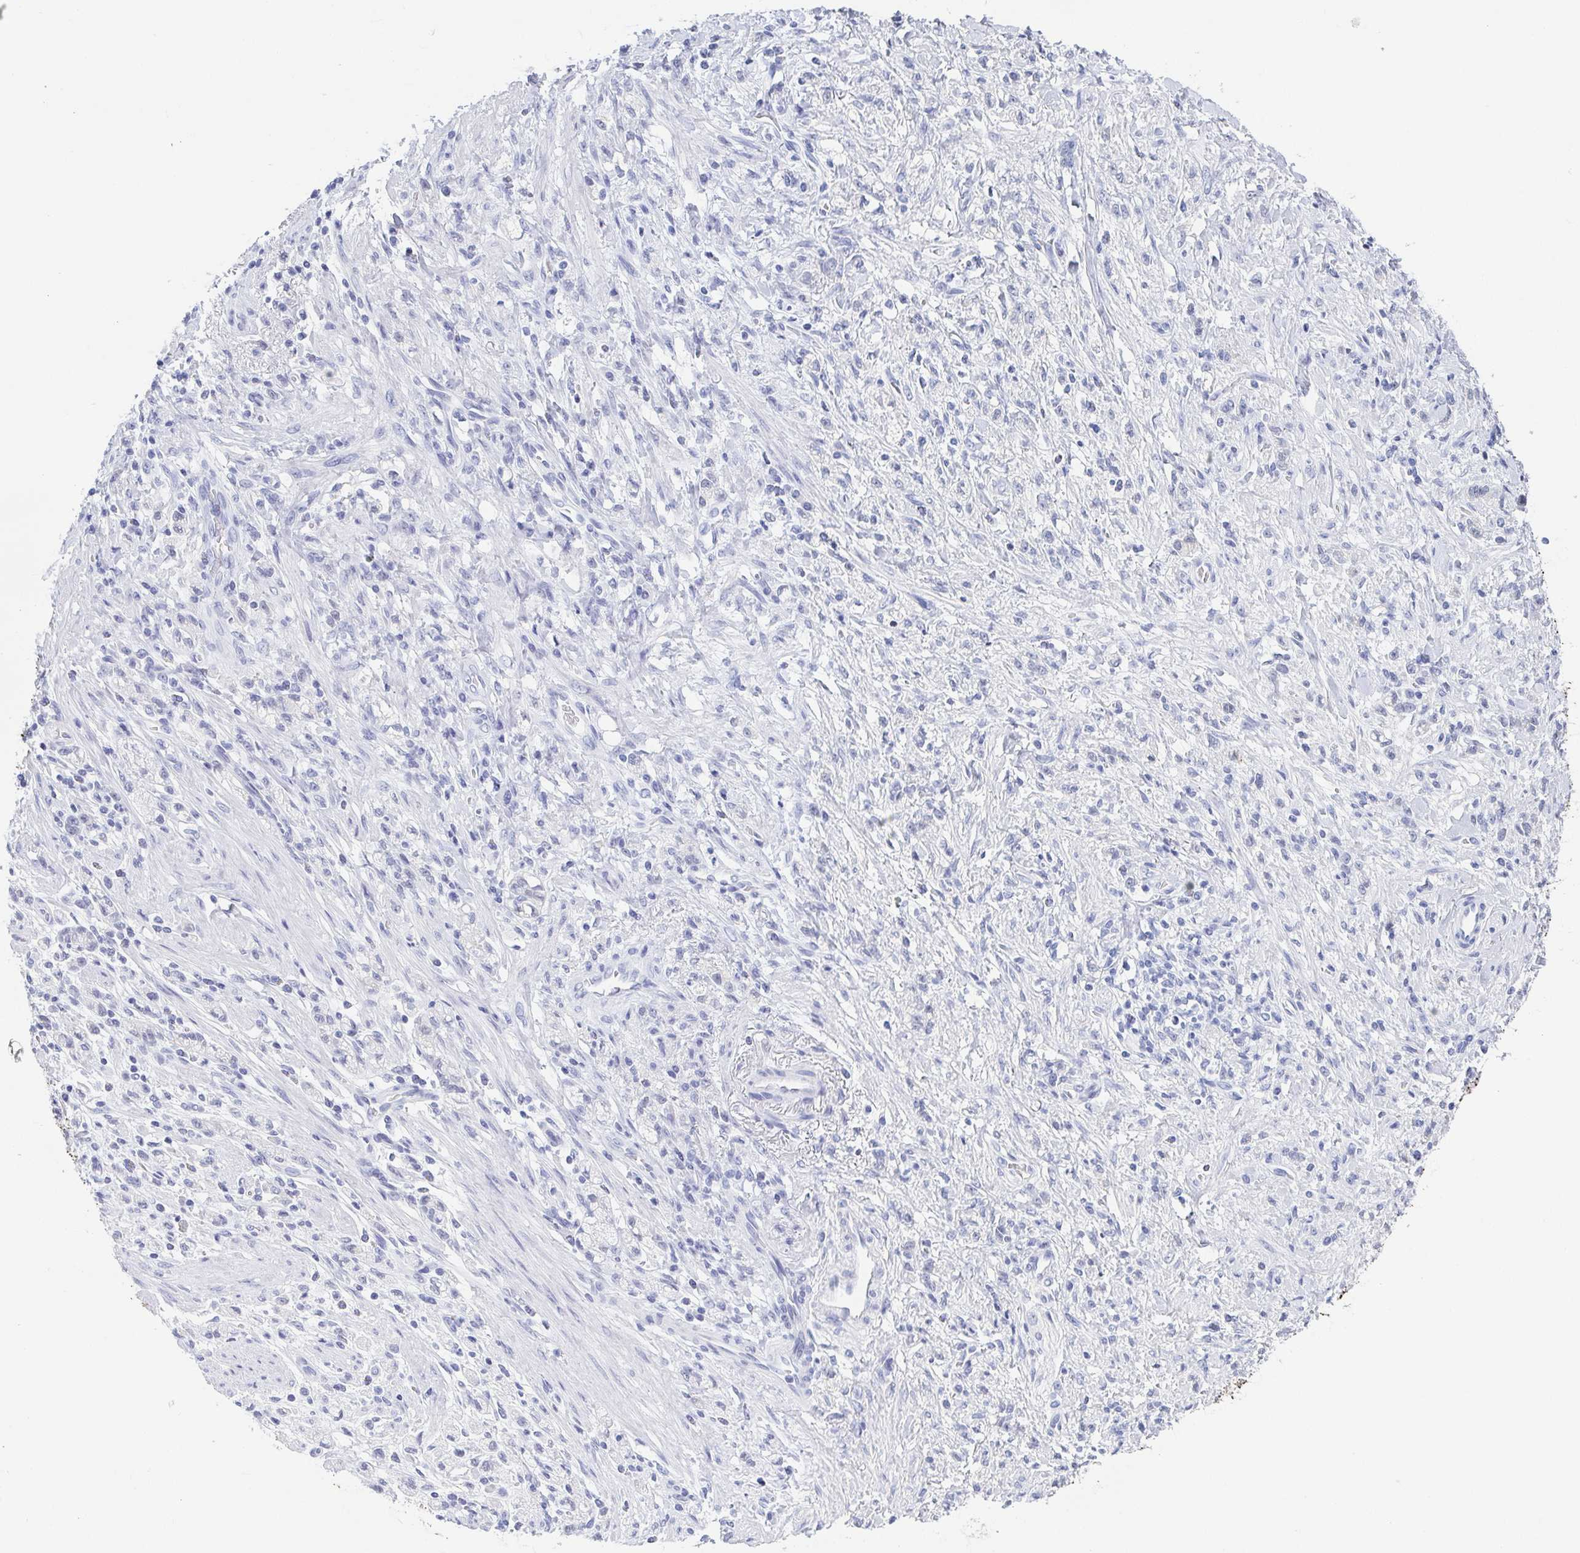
{"staining": {"intensity": "negative", "quantity": "none", "location": "none"}, "tissue": "stomach cancer", "cell_type": "Tumor cells", "image_type": "cancer", "snomed": [{"axis": "morphology", "description": "Adenocarcinoma, NOS"}, {"axis": "topography", "description": "Stomach"}], "caption": "Human stomach cancer stained for a protein using immunohistochemistry displays no expression in tumor cells.", "gene": "REG4", "patient": {"sex": "male", "age": 77}}